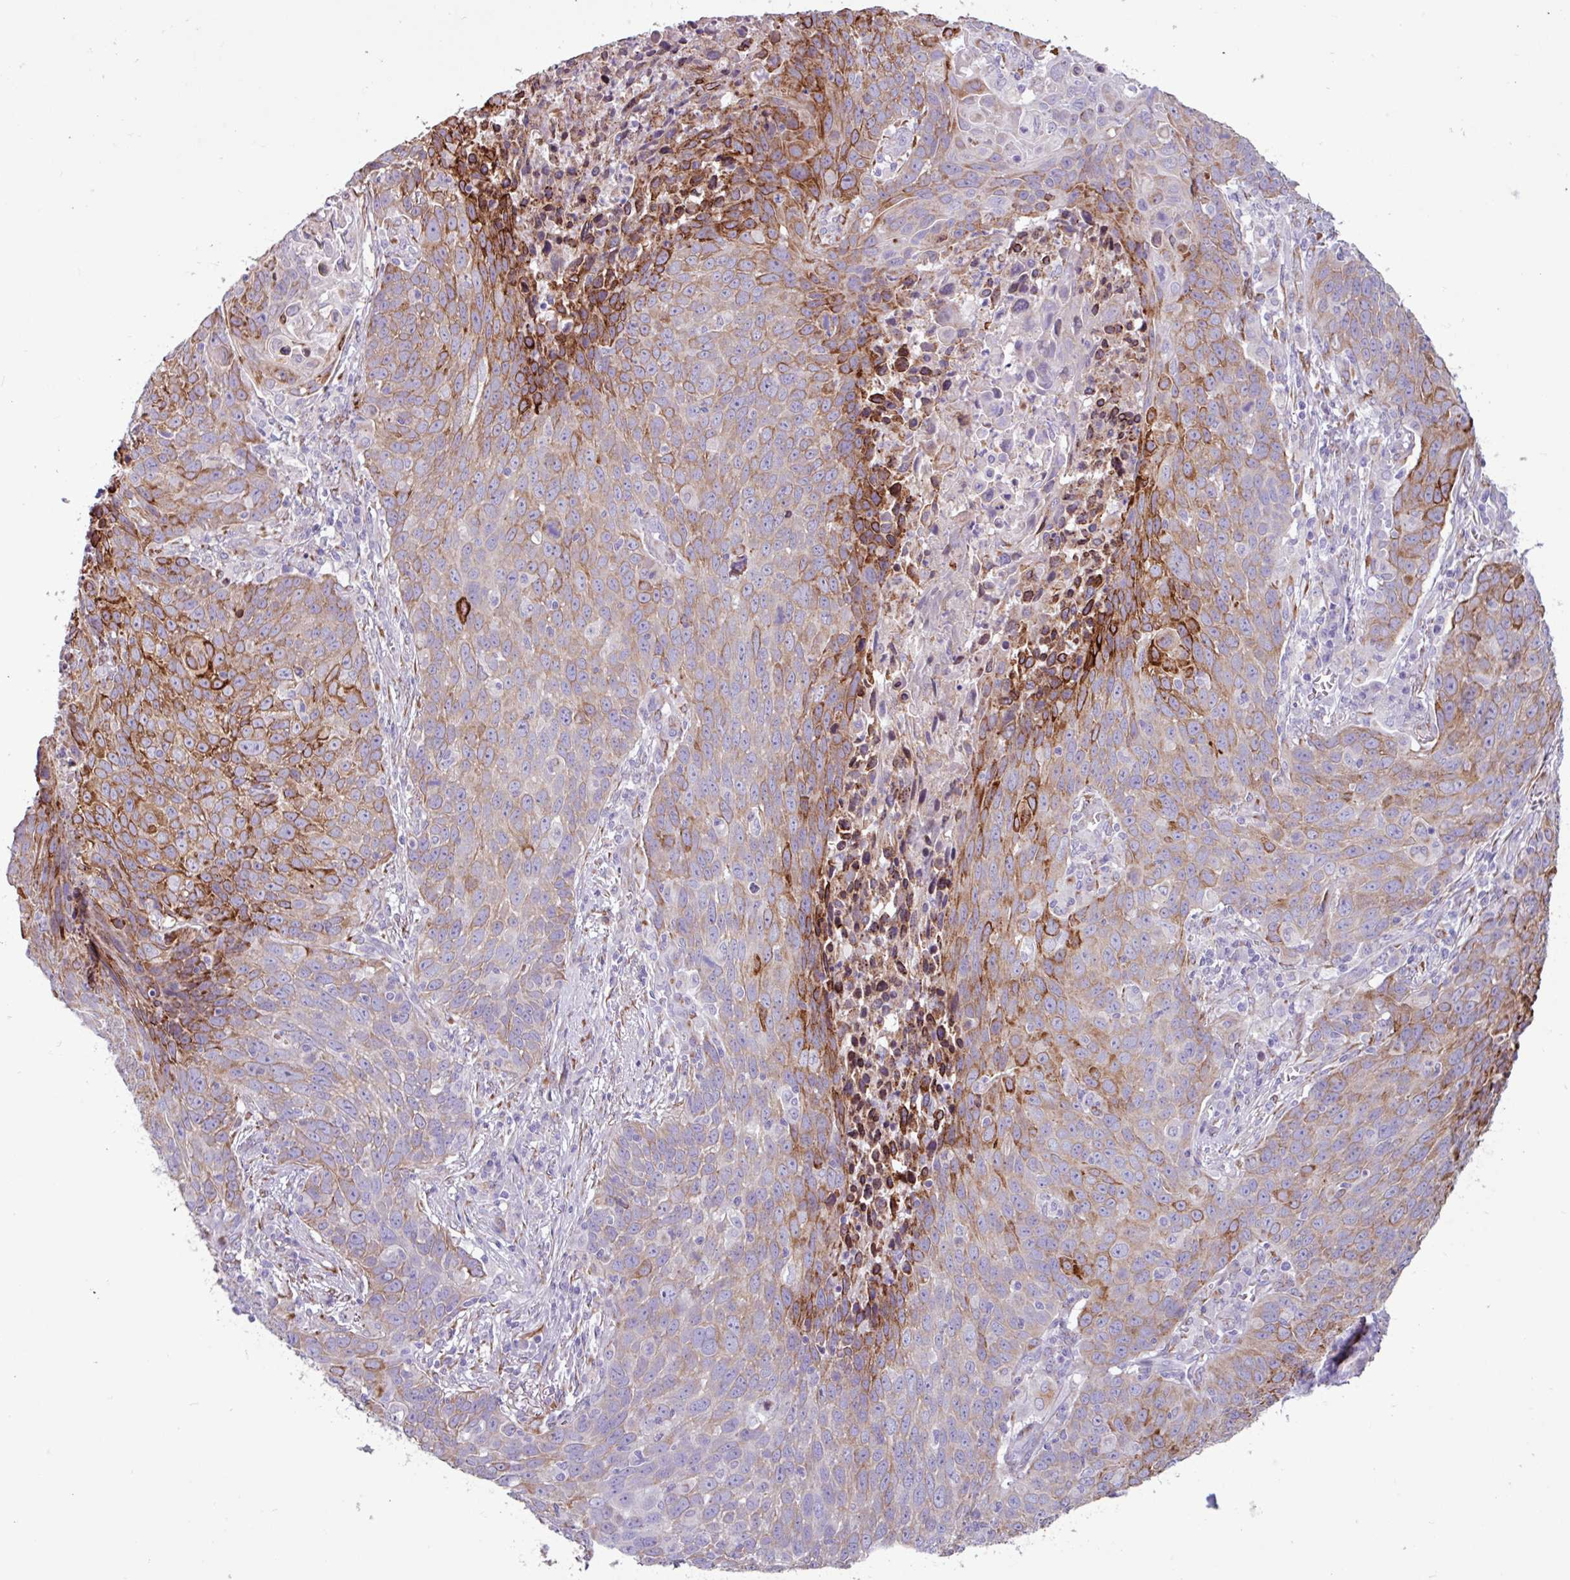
{"staining": {"intensity": "moderate", "quantity": "25%-75%", "location": "cytoplasmic/membranous"}, "tissue": "lung cancer", "cell_type": "Tumor cells", "image_type": "cancer", "snomed": [{"axis": "morphology", "description": "Squamous cell carcinoma, NOS"}, {"axis": "topography", "description": "Lung"}], "caption": "Squamous cell carcinoma (lung) was stained to show a protein in brown. There is medium levels of moderate cytoplasmic/membranous expression in approximately 25%-75% of tumor cells. (DAB IHC with brightfield microscopy, high magnification).", "gene": "PPP1R35", "patient": {"sex": "male", "age": 78}}